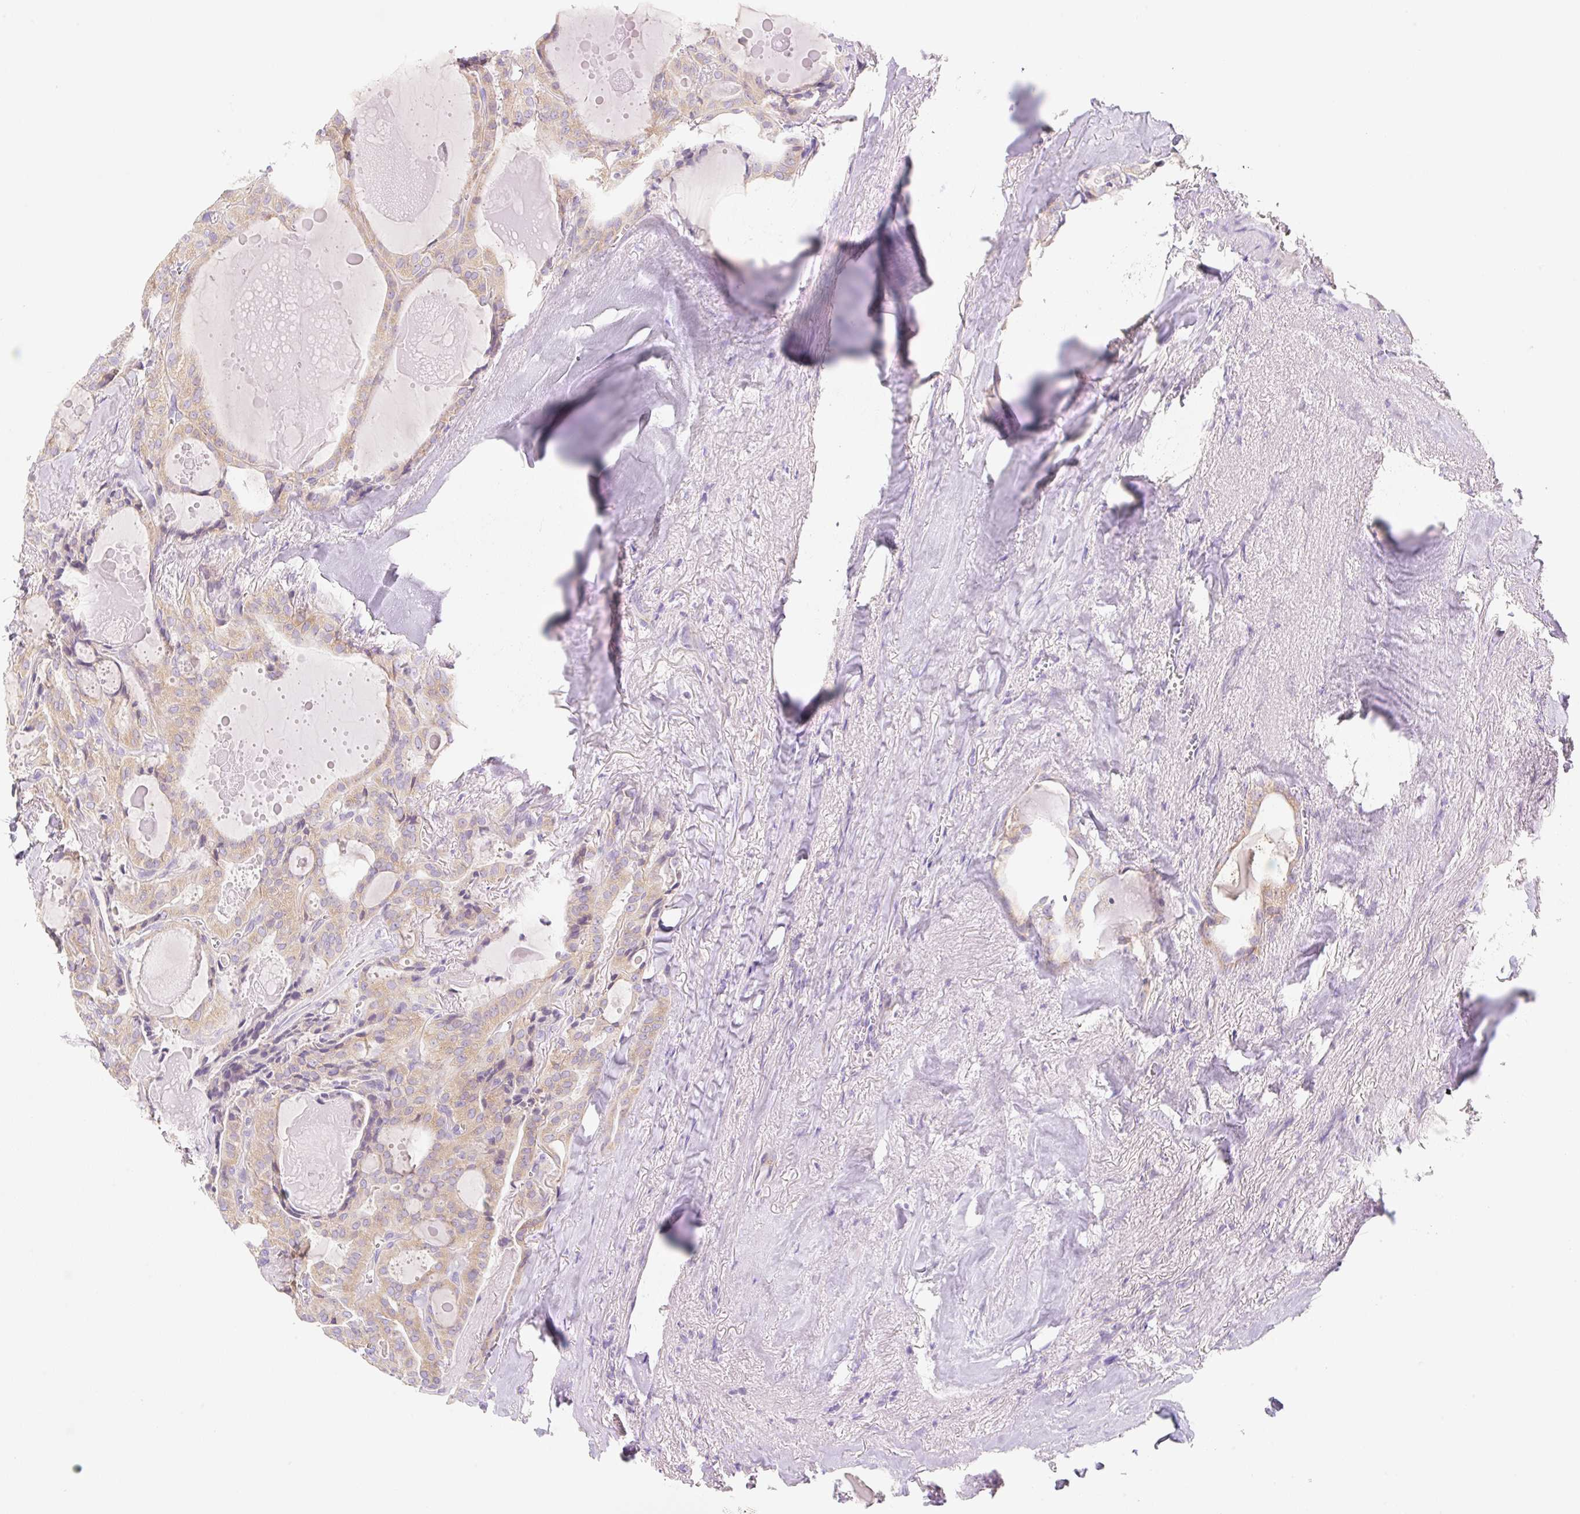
{"staining": {"intensity": "weak", "quantity": ">75%", "location": "cytoplasmic/membranous"}, "tissue": "thyroid cancer", "cell_type": "Tumor cells", "image_type": "cancer", "snomed": [{"axis": "morphology", "description": "Papillary adenocarcinoma, NOS"}, {"axis": "topography", "description": "Thyroid gland"}], "caption": "Thyroid papillary adenocarcinoma tissue exhibits weak cytoplasmic/membranous expression in about >75% of tumor cells", "gene": "LYVE1", "patient": {"sex": "male", "age": 52}}